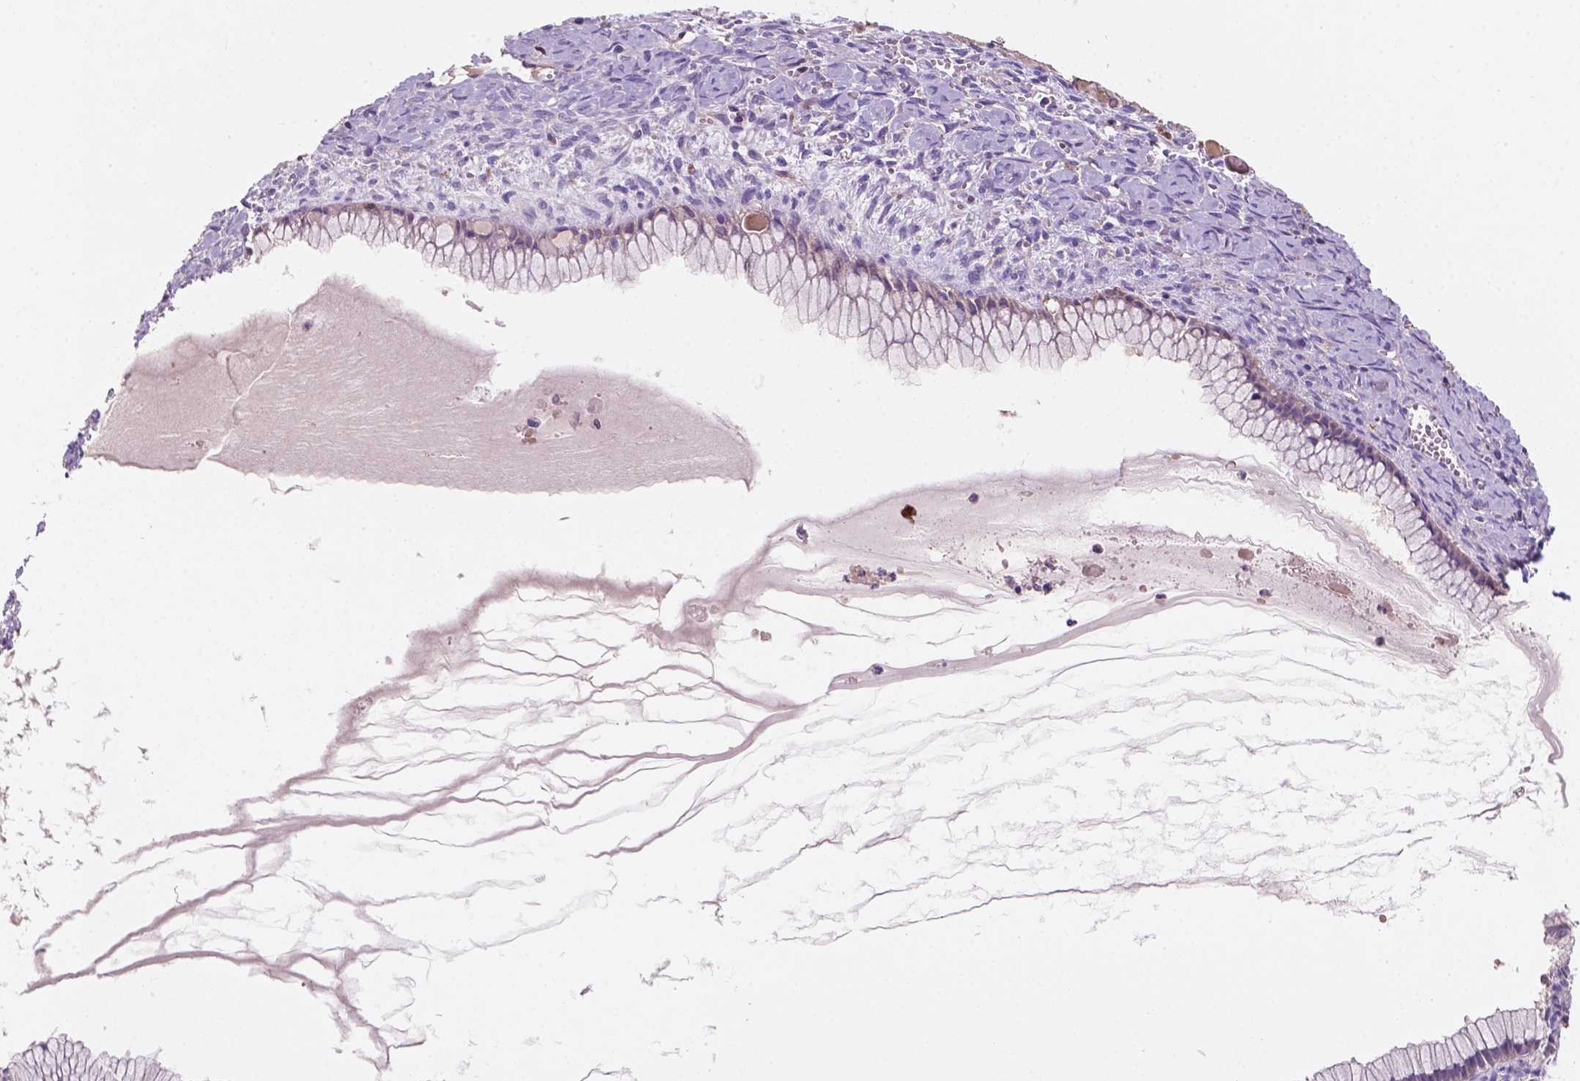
{"staining": {"intensity": "negative", "quantity": "none", "location": "none"}, "tissue": "ovarian cancer", "cell_type": "Tumor cells", "image_type": "cancer", "snomed": [{"axis": "morphology", "description": "Cystadenocarcinoma, mucinous, NOS"}, {"axis": "topography", "description": "Ovary"}], "caption": "Ovarian mucinous cystadenocarcinoma stained for a protein using IHC shows no staining tumor cells.", "gene": "MKRN2OS", "patient": {"sex": "female", "age": 41}}